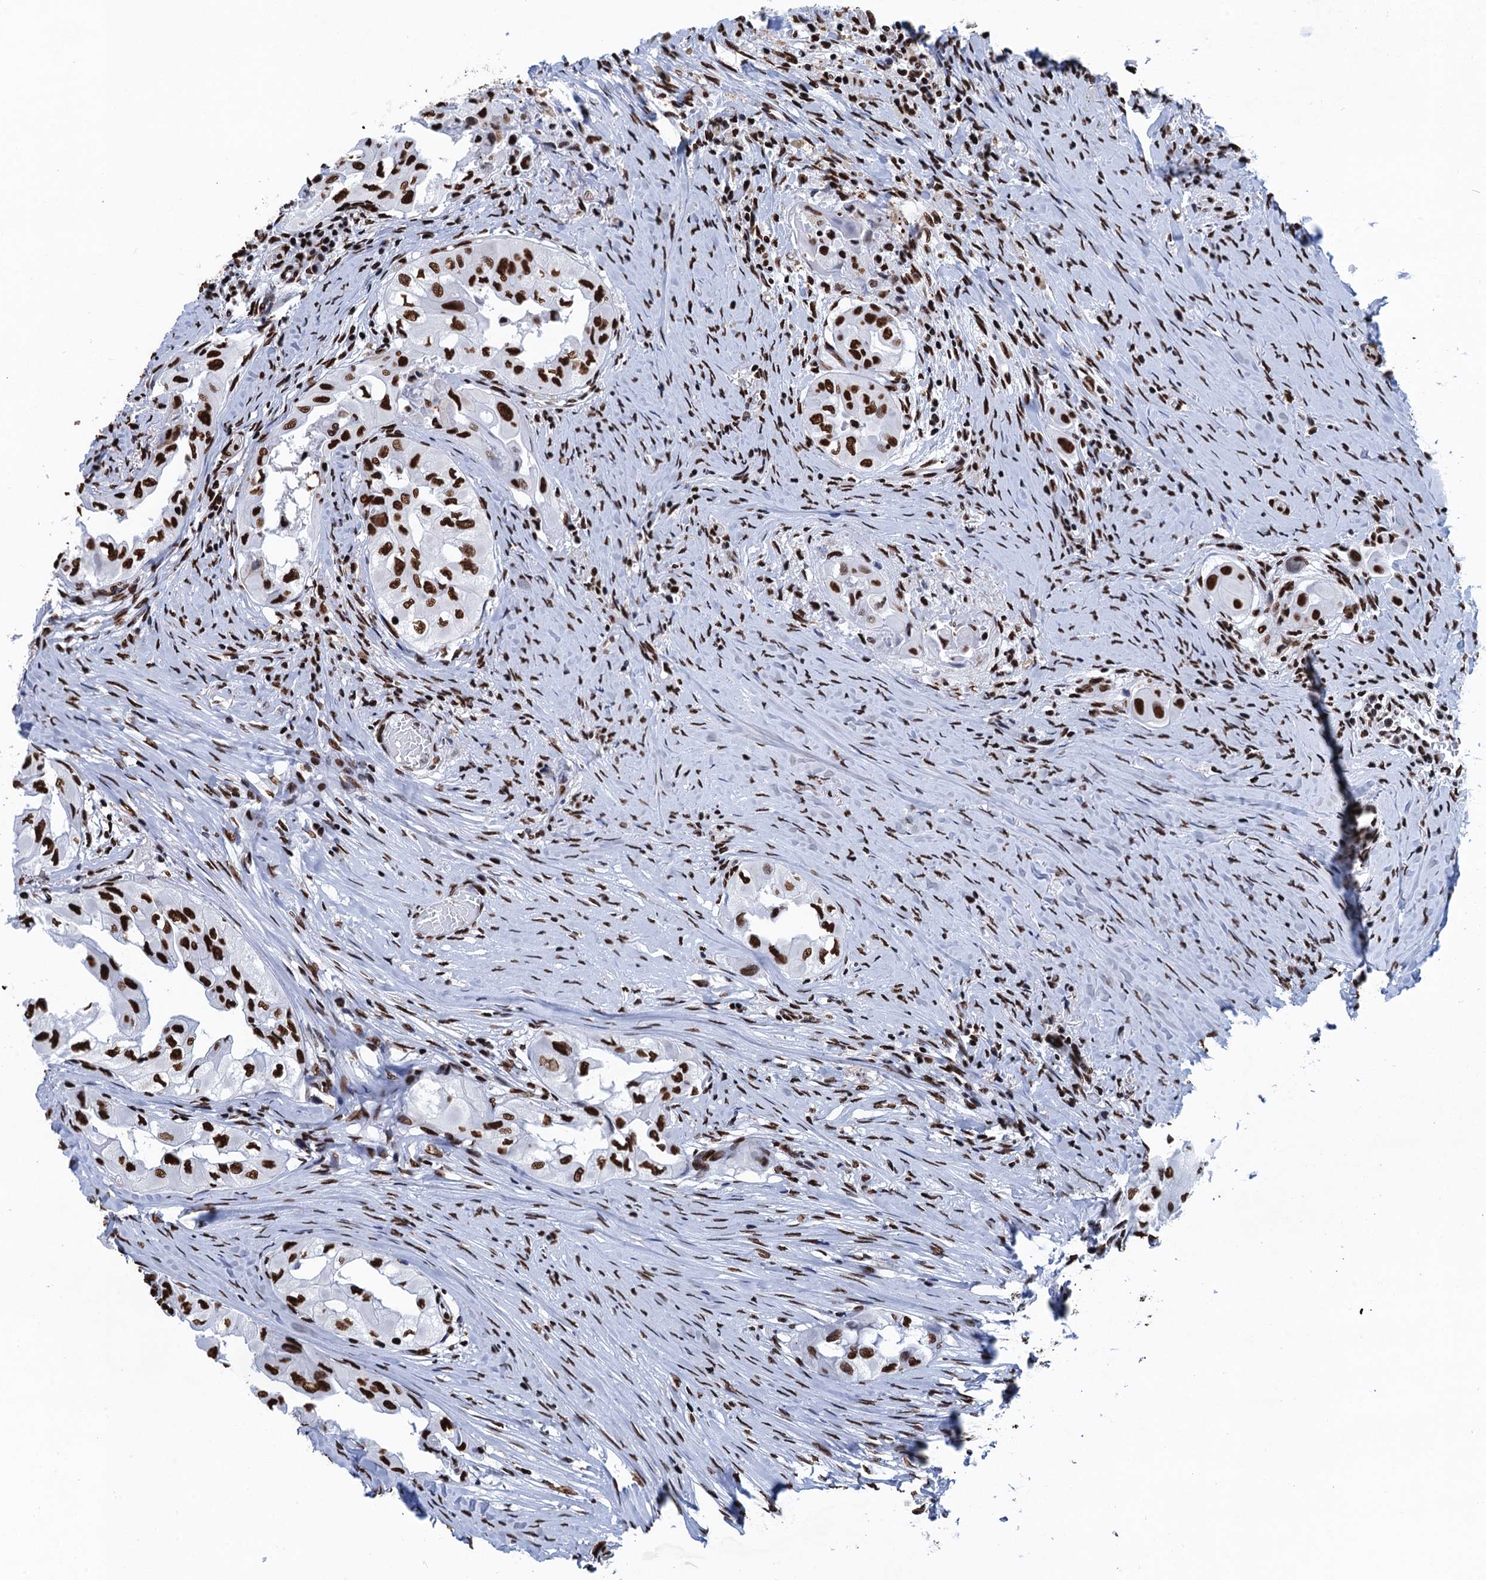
{"staining": {"intensity": "strong", "quantity": ">75%", "location": "nuclear"}, "tissue": "thyroid cancer", "cell_type": "Tumor cells", "image_type": "cancer", "snomed": [{"axis": "morphology", "description": "Papillary adenocarcinoma, NOS"}, {"axis": "topography", "description": "Thyroid gland"}], "caption": "Brown immunohistochemical staining in human thyroid papillary adenocarcinoma displays strong nuclear positivity in about >75% of tumor cells.", "gene": "UBA2", "patient": {"sex": "female", "age": 59}}